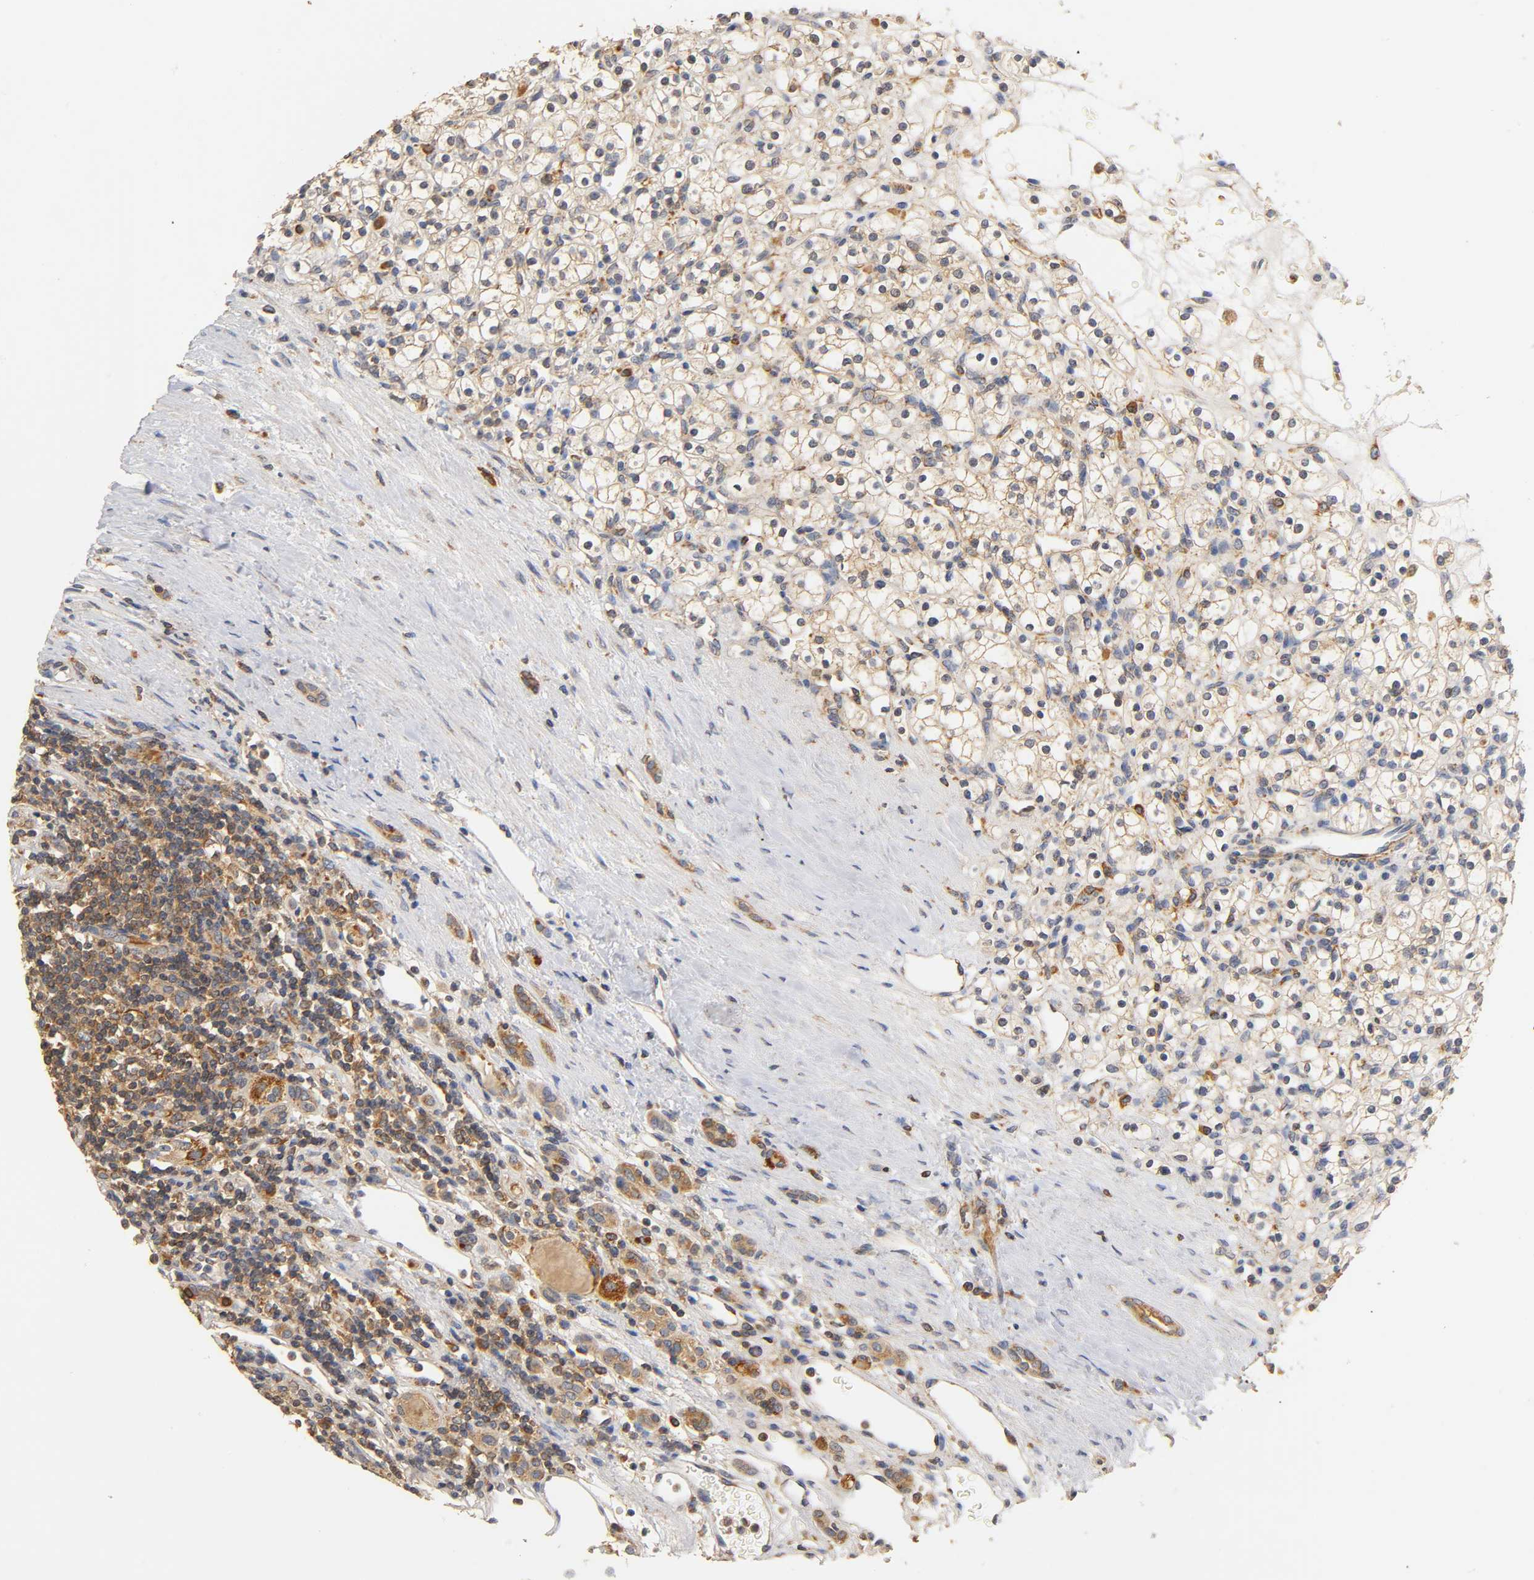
{"staining": {"intensity": "weak", "quantity": "<25%", "location": "cytoplasmic/membranous"}, "tissue": "renal cancer", "cell_type": "Tumor cells", "image_type": "cancer", "snomed": [{"axis": "morphology", "description": "Normal tissue, NOS"}, {"axis": "morphology", "description": "Adenocarcinoma, NOS"}, {"axis": "topography", "description": "Kidney"}], "caption": "This is a photomicrograph of immunohistochemistry (IHC) staining of renal adenocarcinoma, which shows no positivity in tumor cells.", "gene": "SCAP", "patient": {"sex": "female", "age": 55}}